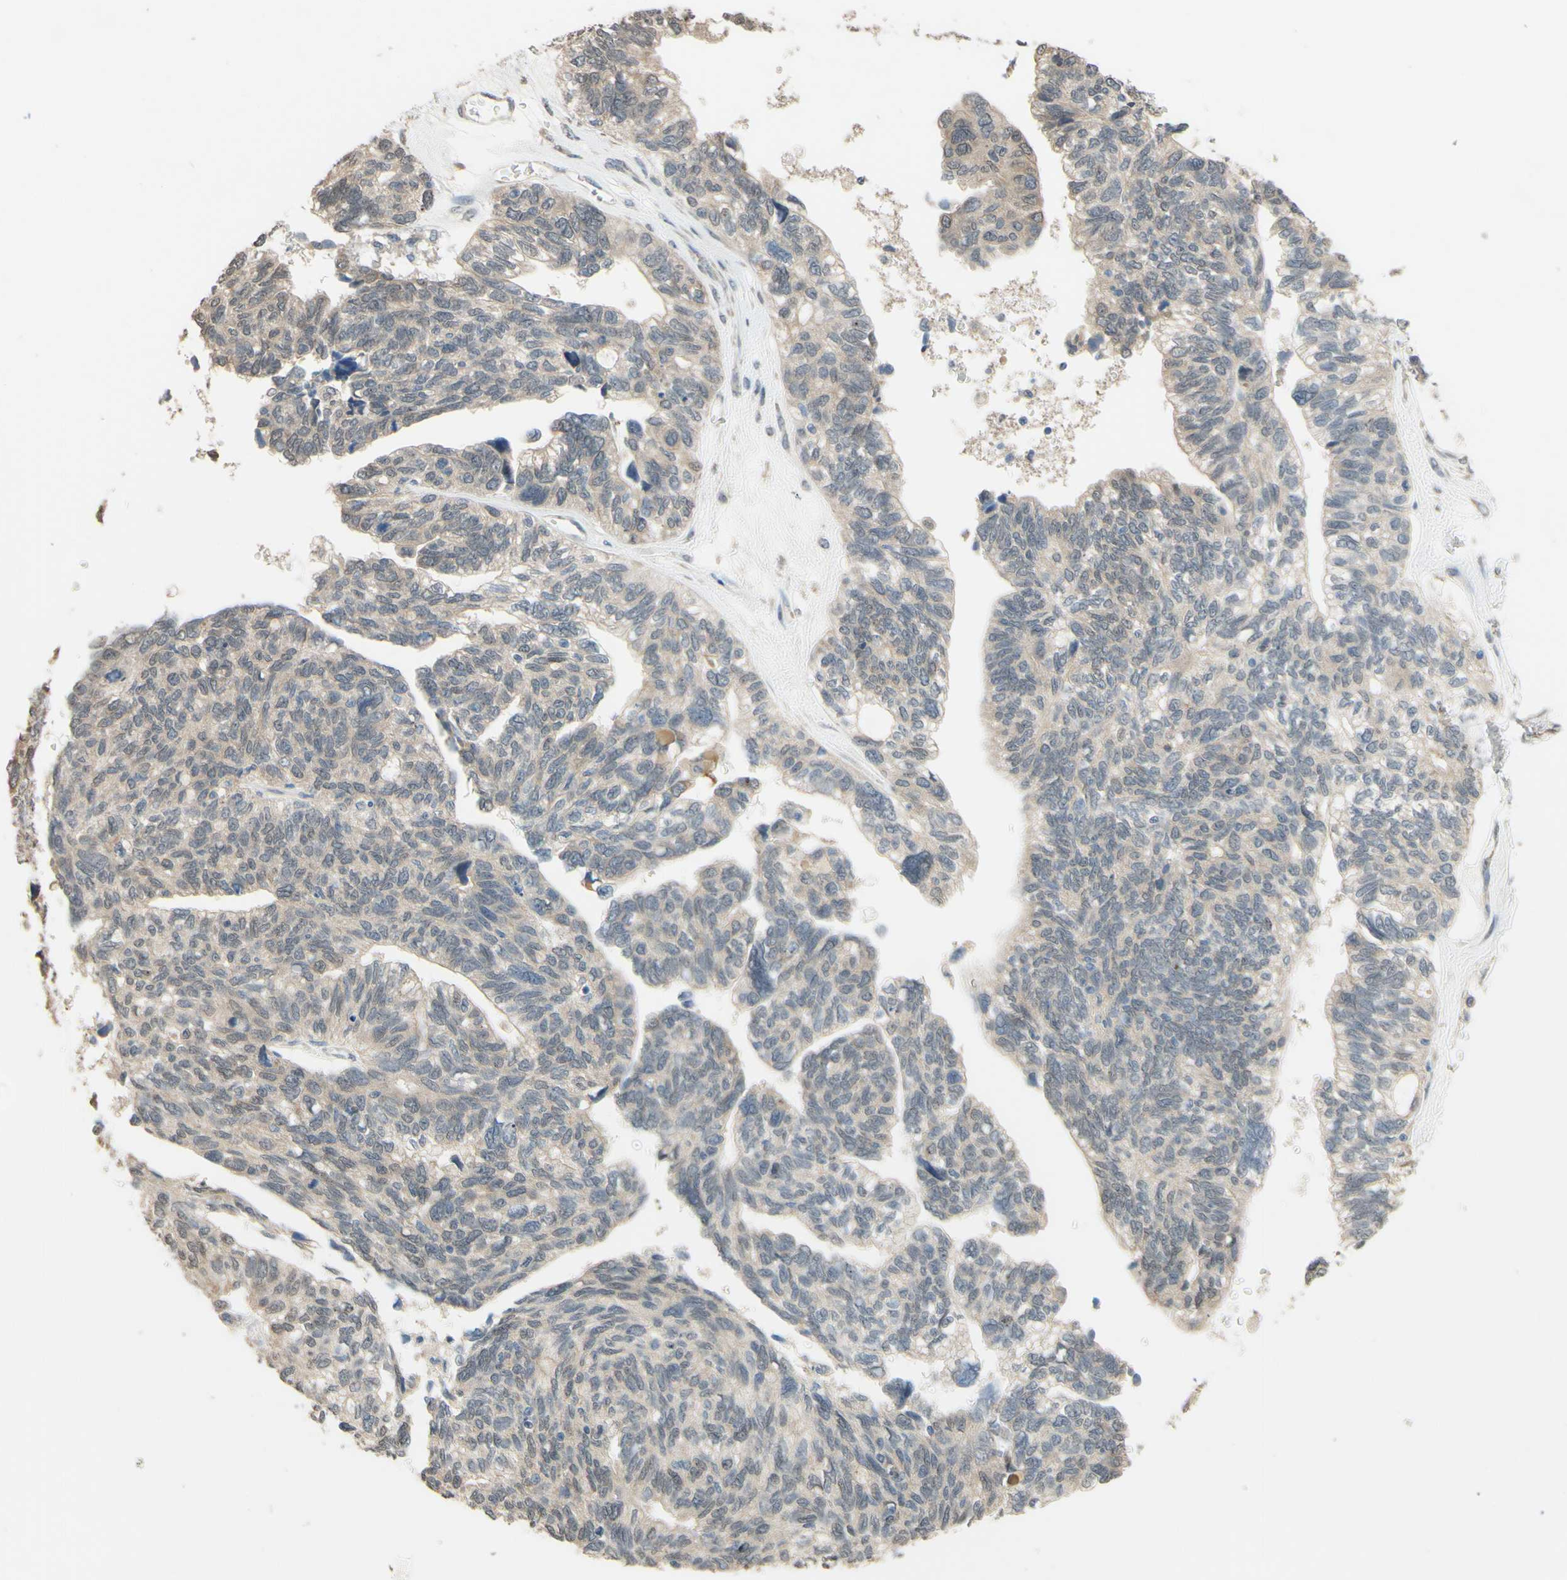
{"staining": {"intensity": "weak", "quantity": "<25%", "location": "cytoplasmic/membranous"}, "tissue": "ovarian cancer", "cell_type": "Tumor cells", "image_type": "cancer", "snomed": [{"axis": "morphology", "description": "Cystadenocarcinoma, serous, NOS"}, {"axis": "topography", "description": "Ovary"}], "caption": "Immunohistochemistry micrograph of neoplastic tissue: ovarian cancer (serous cystadenocarcinoma) stained with DAB demonstrates no significant protein expression in tumor cells.", "gene": "SMIM19", "patient": {"sex": "female", "age": 79}}